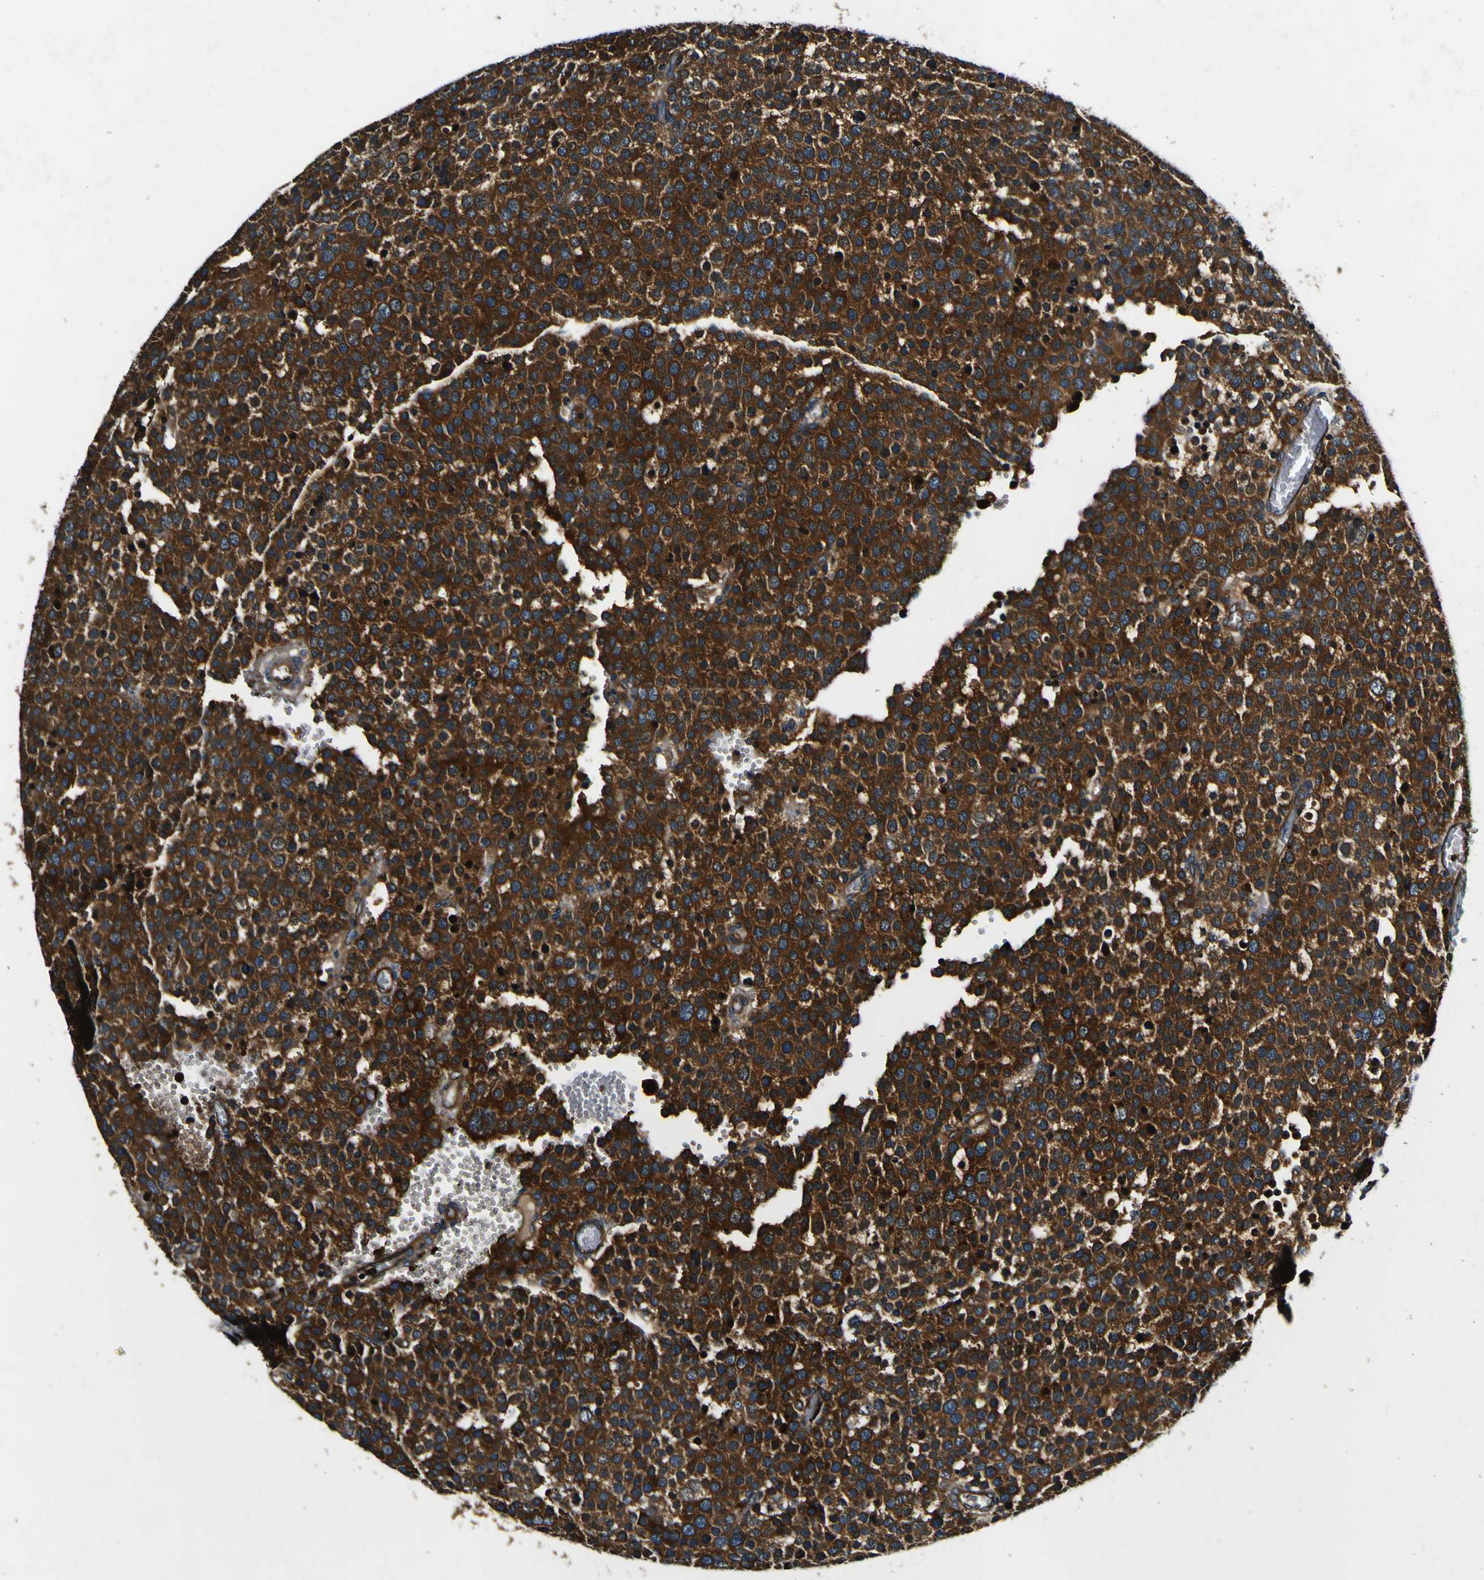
{"staining": {"intensity": "strong", "quantity": ">75%", "location": "cytoplasmic/membranous"}, "tissue": "testis cancer", "cell_type": "Tumor cells", "image_type": "cancer", "snomed": [{"axis": "morphology", "description": "Normal tissue, NOS"}, {"axis": "morphology", "description": "Seminoma, NOS"}, {"axis": "topography", "description": "Testis"}], "caption": "Brown immunohistochemical staining in seminoma (testis) exhibits strong cytoplasmic/membranous positivity in approximately >75% of tumor cells.", "gene": "RHOT2", "patient": {"sex": "male", "age": 71}}